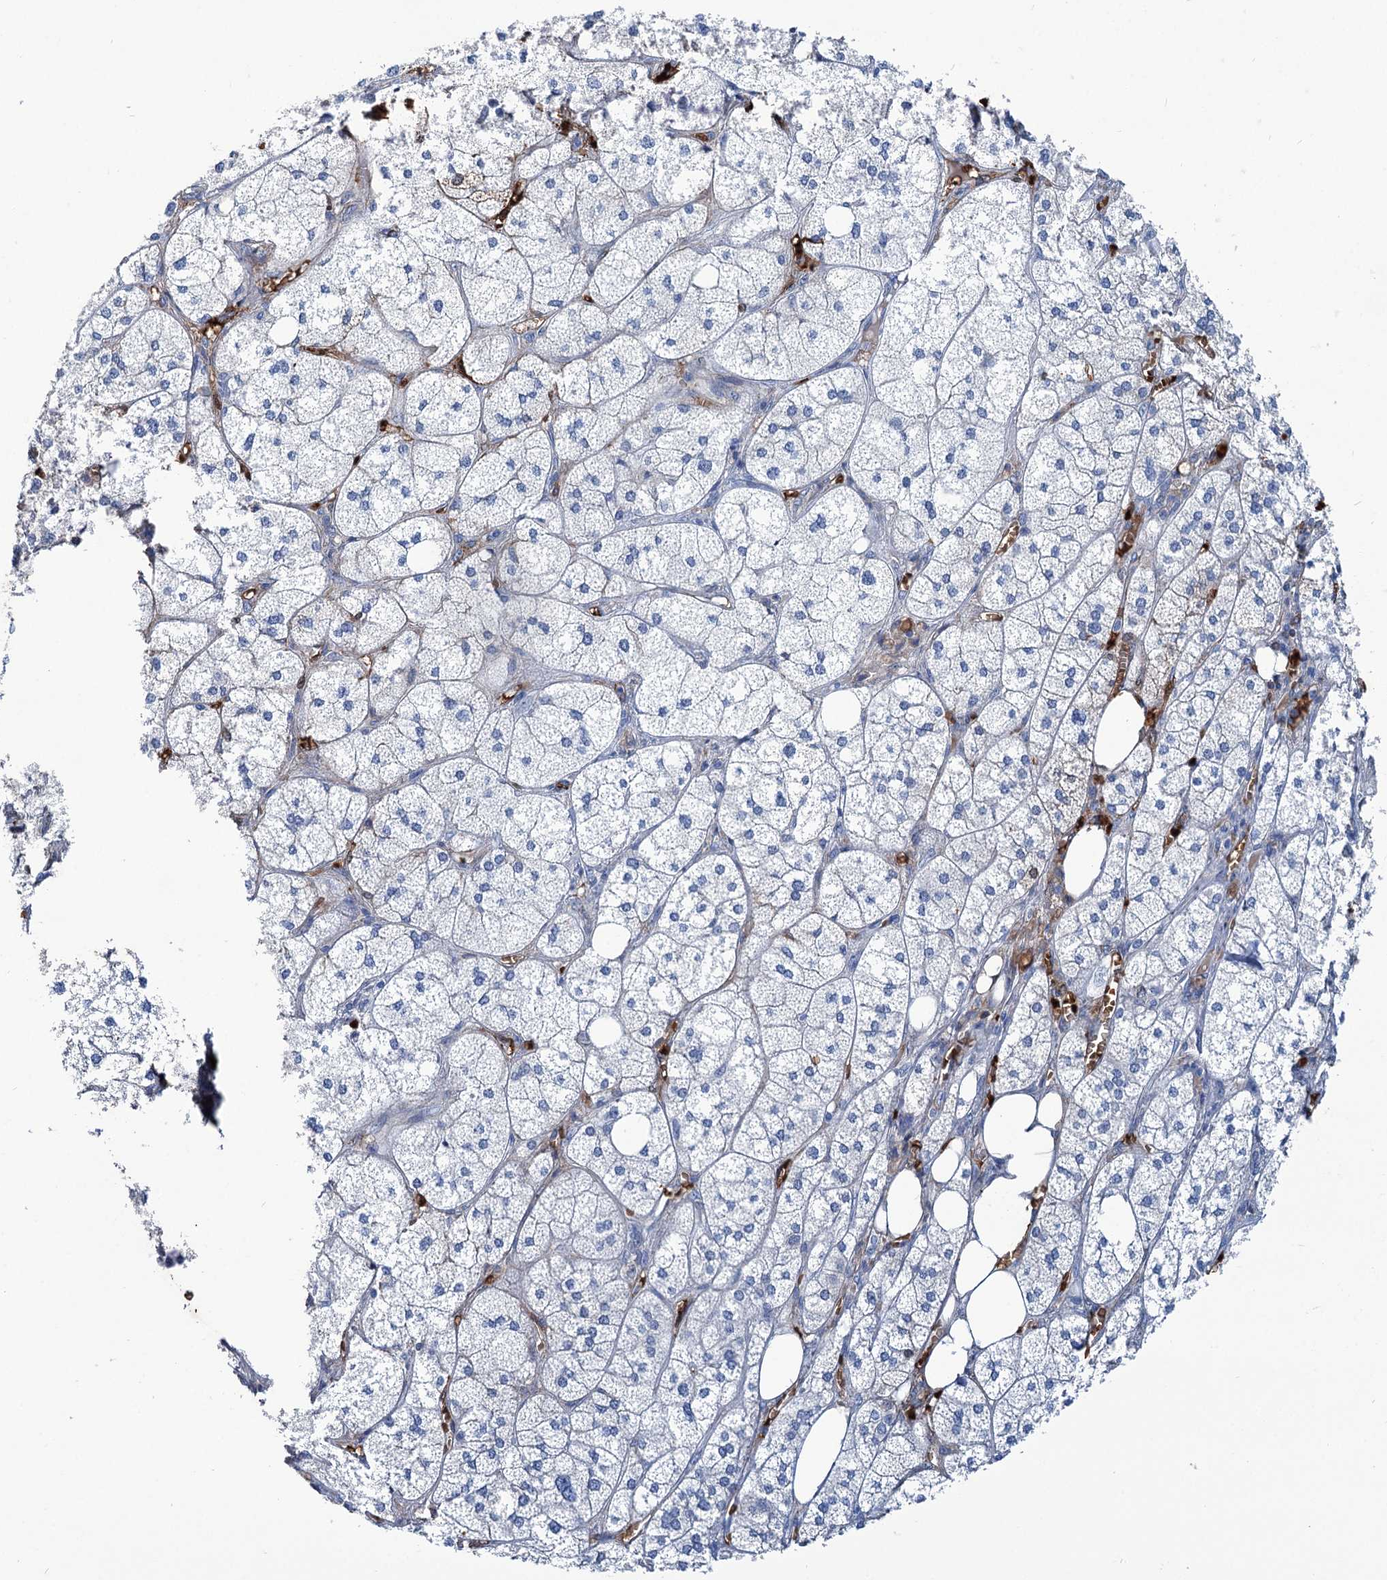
{"staining": {"intensity": "negative", "quantity": "none", "location": "none"}, "tissue": "adrenal gland", "cell_type": "Glandular cells", "image_type": "normal", "snomed": [{"axis": "morphology", "description": "Normal tissue, NOS"}, {"axis": "topography", "description": "Adrenal gland"}], "caption": "Immunohistochemistry micrograph of benign human adrenal gland stained for a protein (brown), which demonstrates no staining in glandular cells. (IHC, brightfield microscopy, high magnification).", "gene": "RPUSD3", "patient": {"sex": "female", "age": 61}}